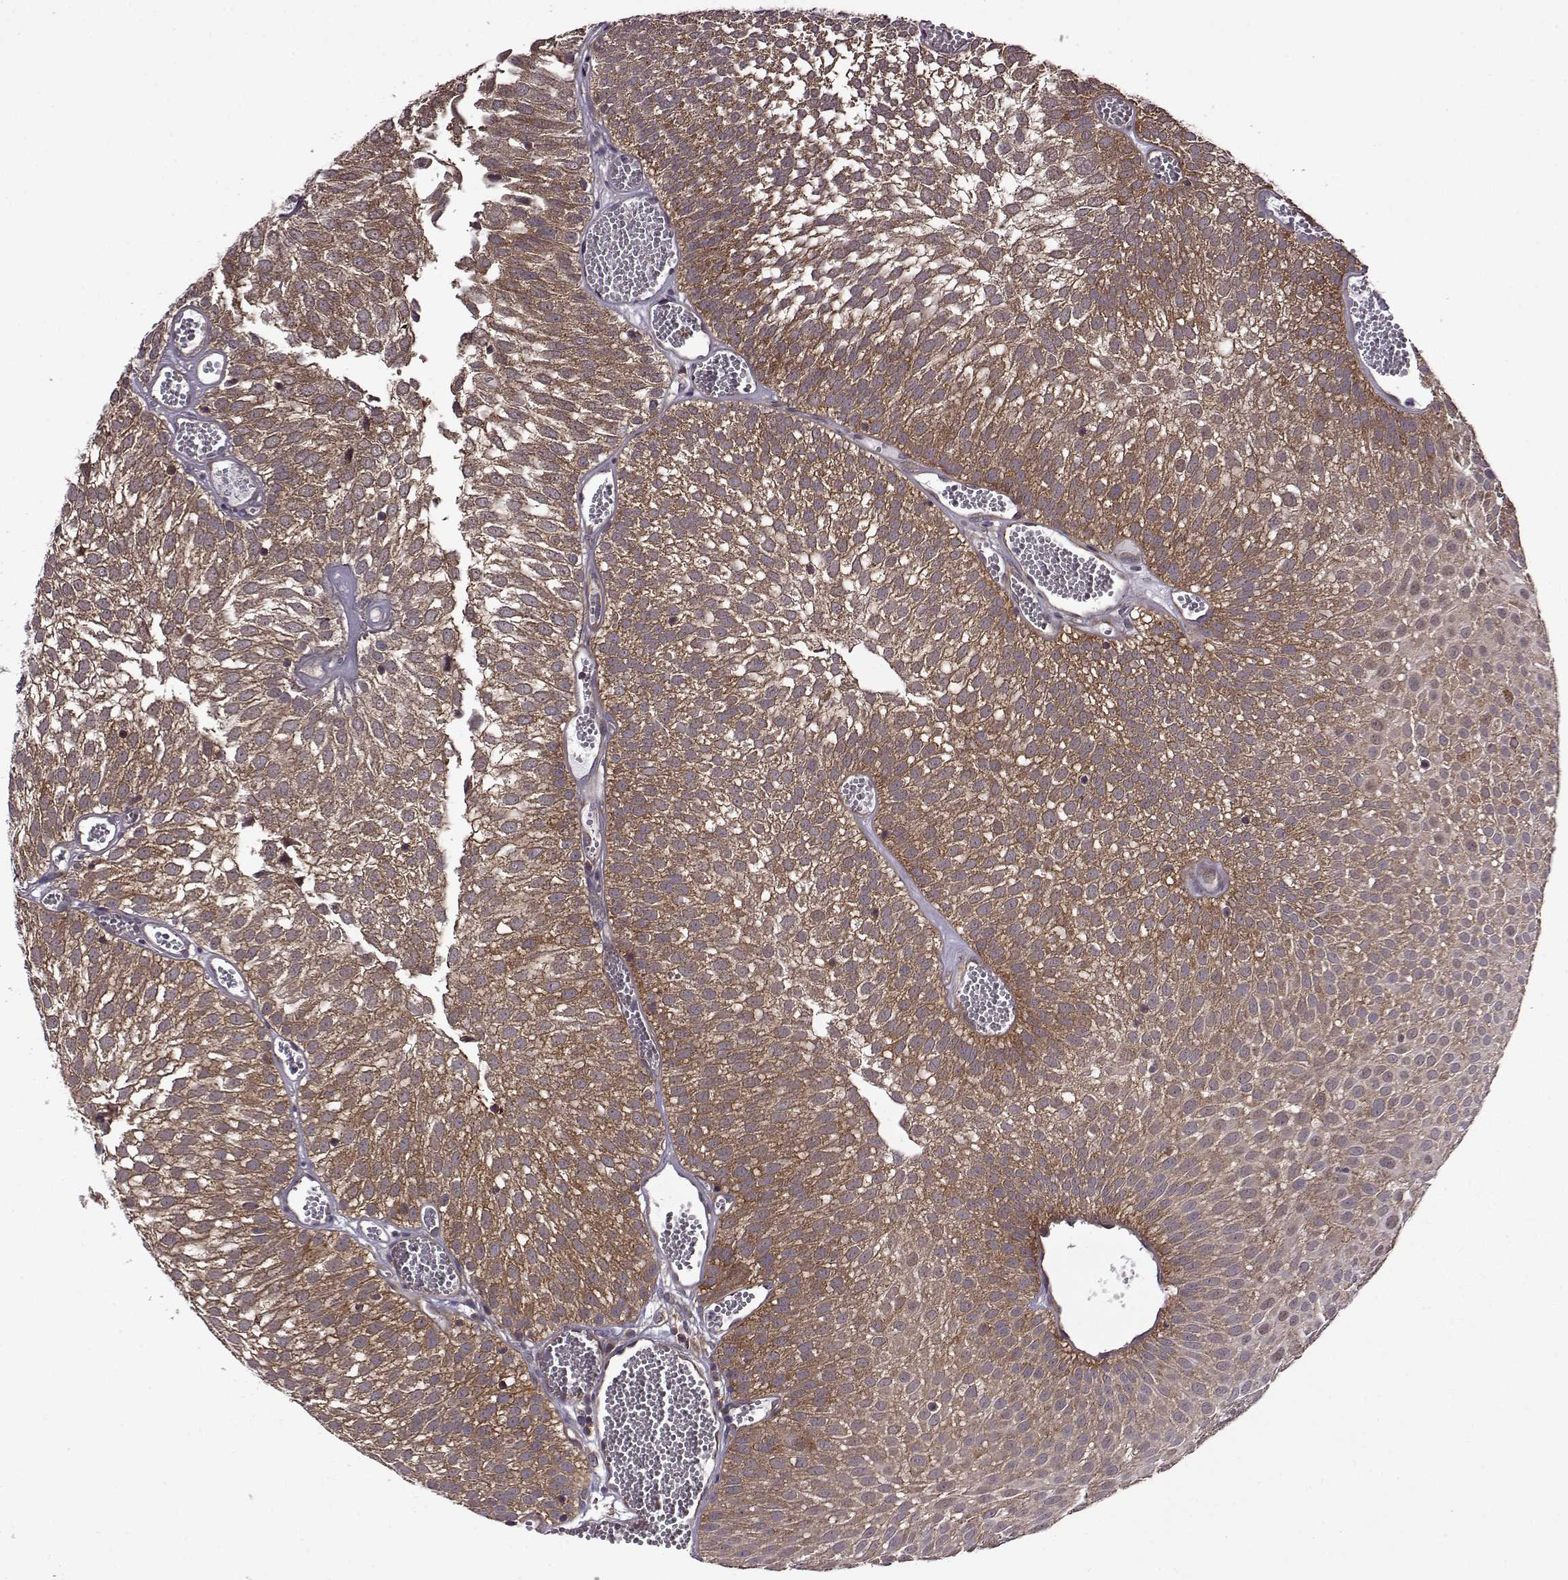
{"staining": {"intensity": "strong", "quantity": ">75%", "location": "cytoplasmic/membranous"}, "tissue": "urothelial cancer", "cell_type": "Tumor cells", "image_type": "cancer", "snomed": [{"axis": "morphology", "description": "Urothelial carcinoma, Low grade"}, {"axis": "topography", "description": "Urinary bladder"}], "caption": "The image displays immunohistochemical staining of low-grade urothelial carcinoma. There is strong cytoplasmic/membranous staining is present in approximately >75% of tumor cells.", "gene": "URI1", "patient": {"sex": "male", "age": 52}}